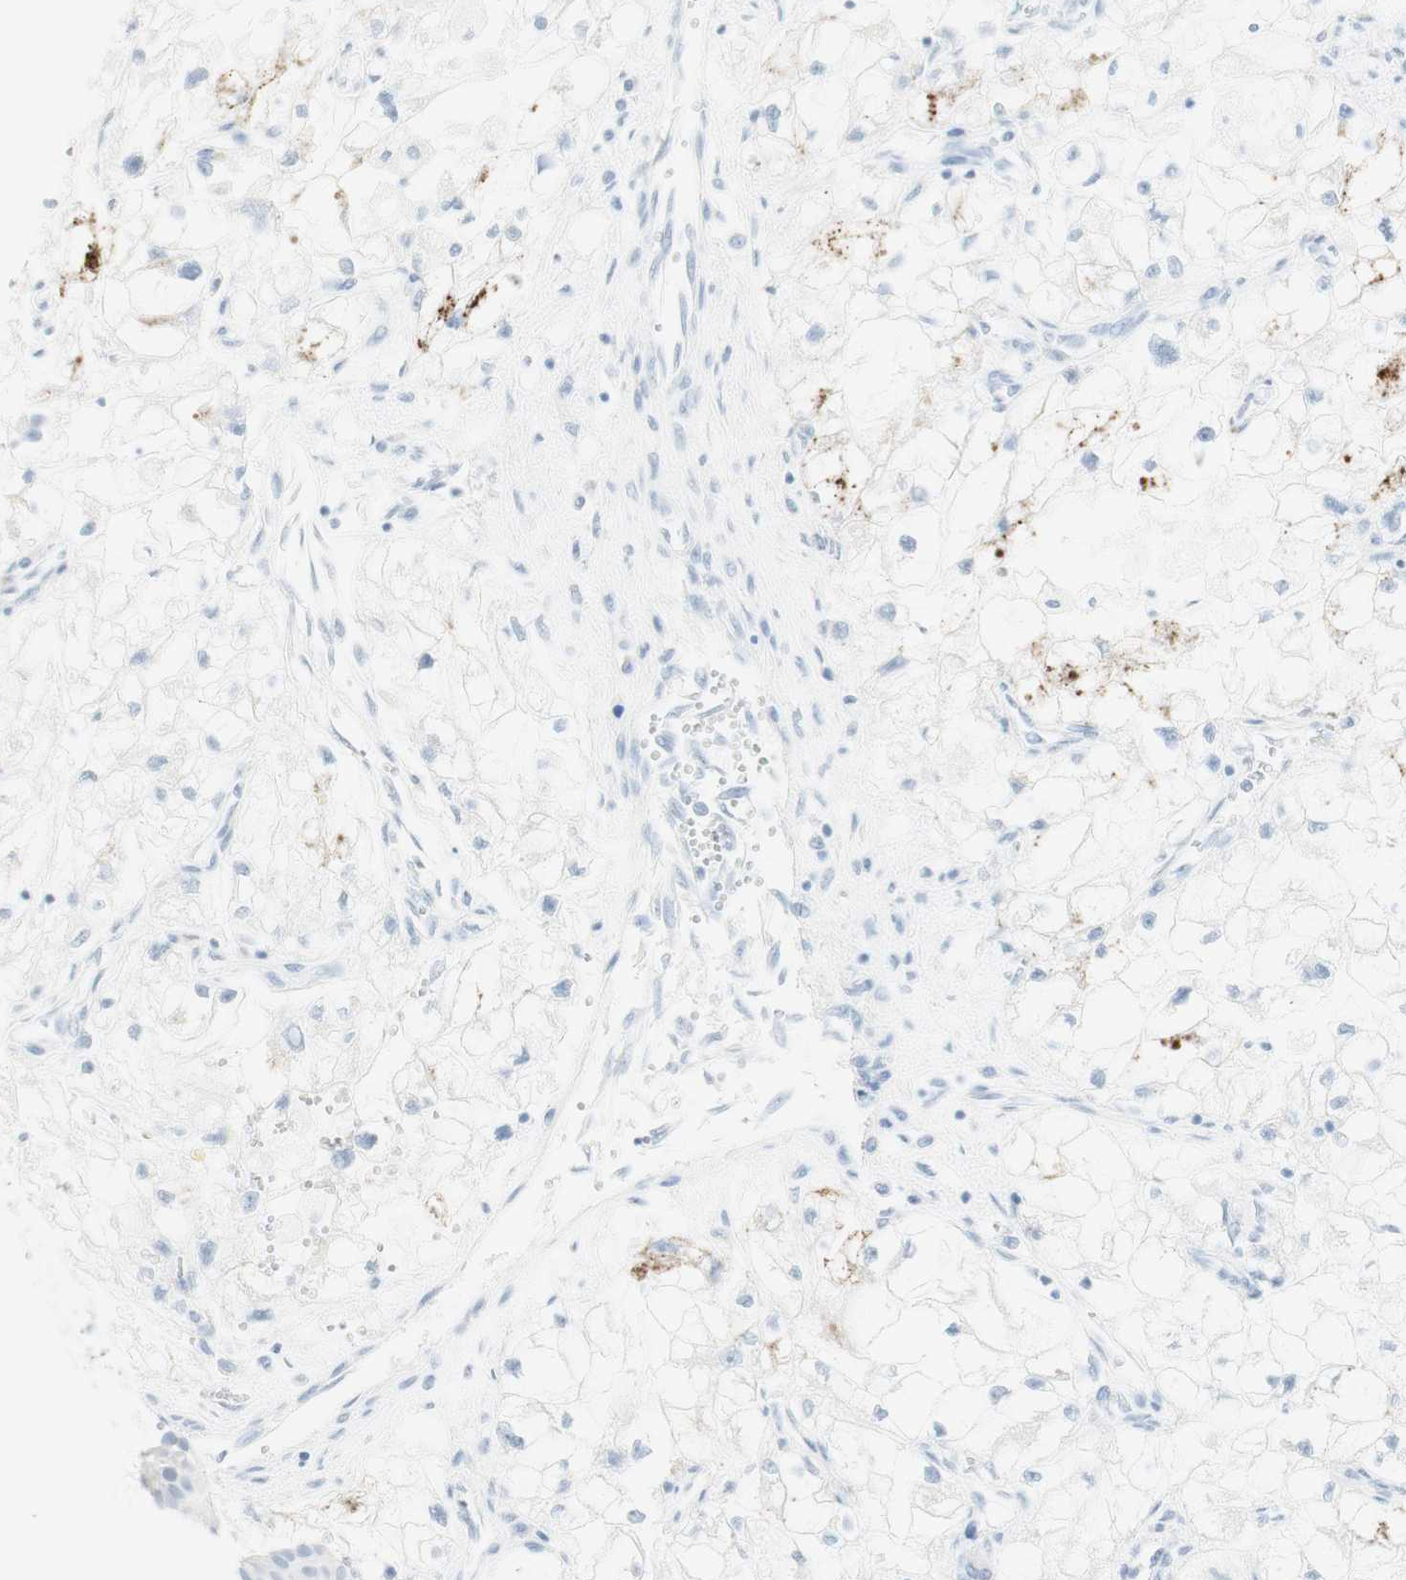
{"staining": {"intensity": "weak", "quantity": "<25%", "location": "cytoplasmic/membranous"}, "tissue": "renal cancer", "cell_type": "Tumor cells", "image_type": "cancer", "snomed": [{"axis": "morphology", "description": "Adenocarcinoma, NOS"}, {"axis": "topography", "description": "Kidney"}], "caption": "Immunohistochemistry (IHC) histopathology image of neoplastic tissue: human adenocarcinoma (renal) stained with DAB (3,3'-diaminobenzidine) exhibits no significant protein positivity in tumor cells. The staining is performed using DAB (3,3'-diaminobenzidine) brown chromogen with nuclei counter-stained in using hematoxylin.", "gene": "NAPSA", "patient": {"sex": "female", "age": 70}}